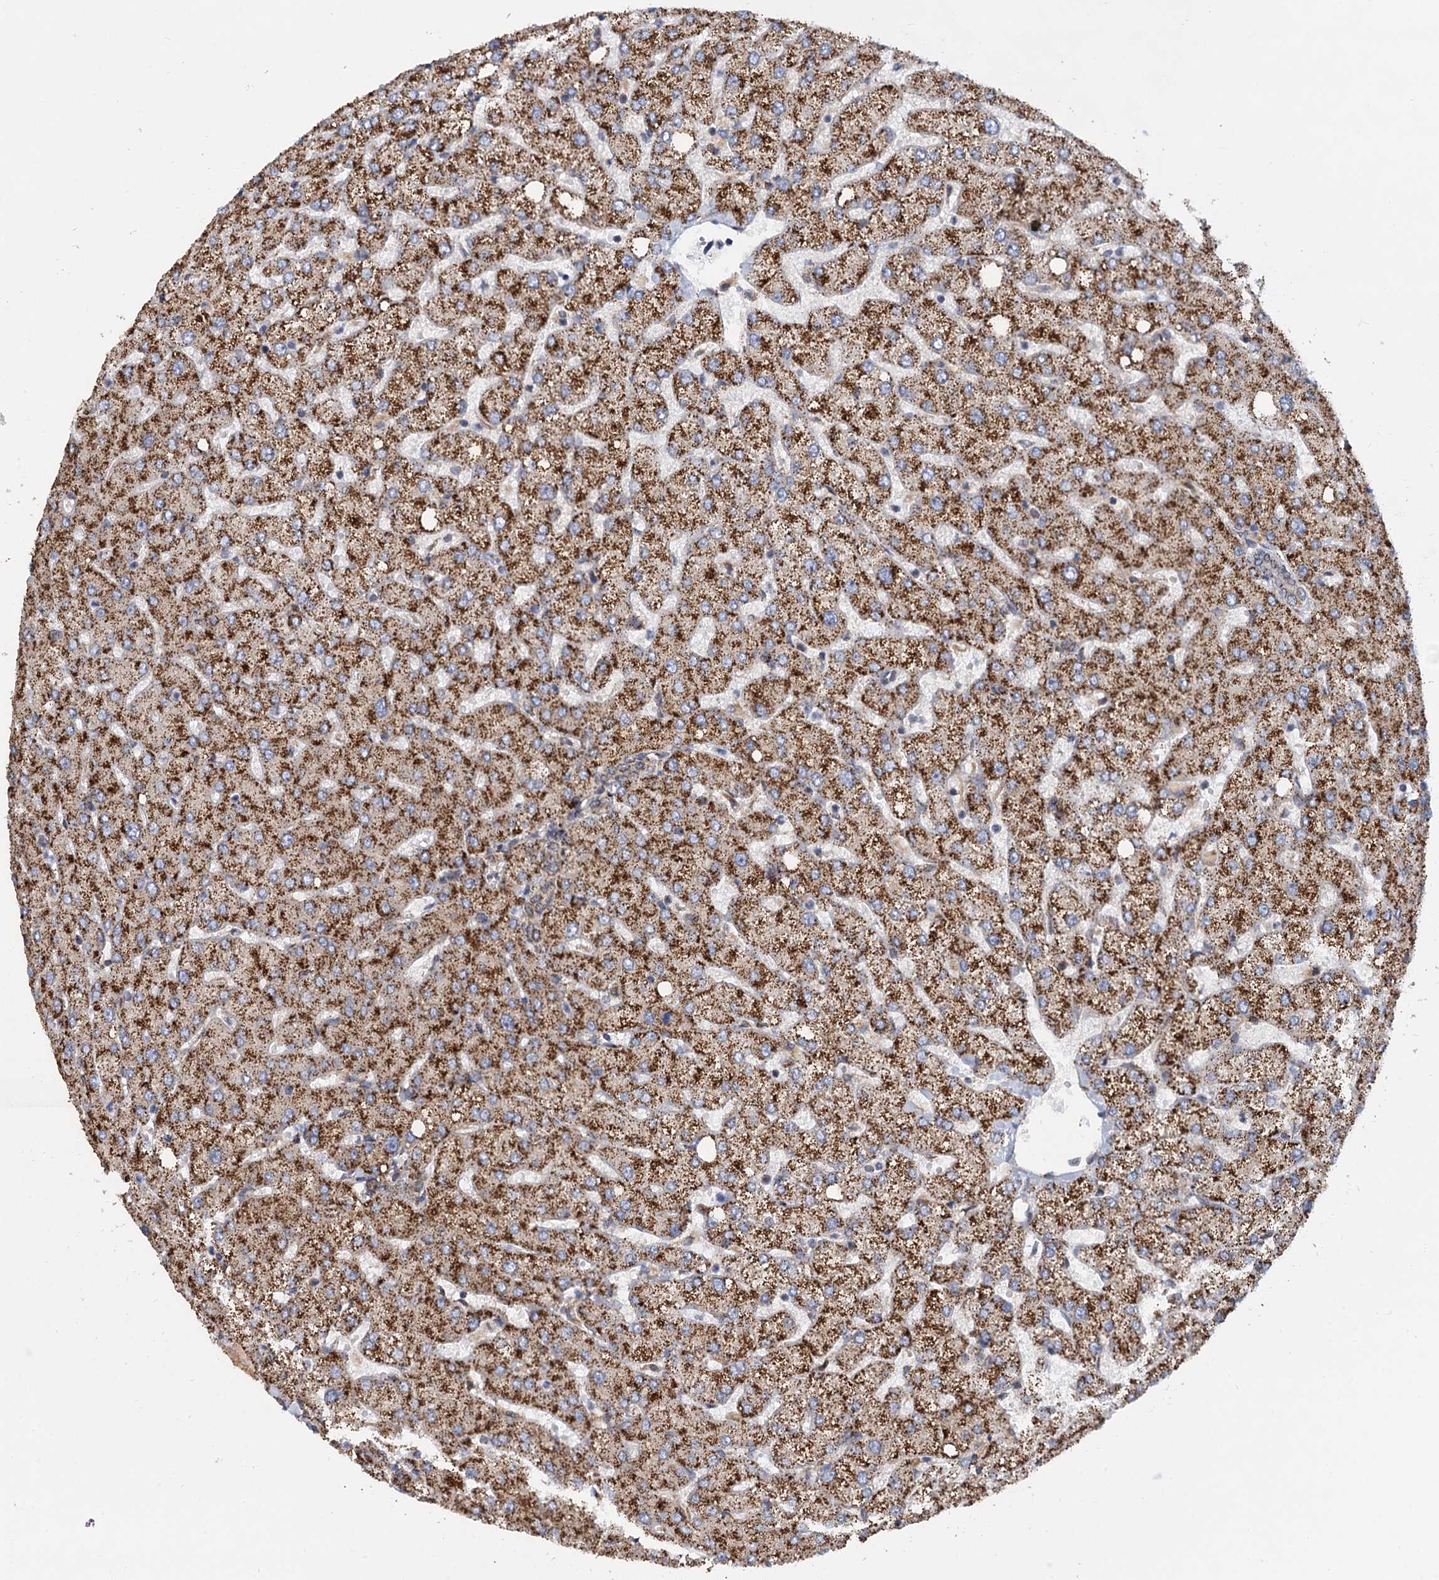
{"staining": {"intensity": "moderate", "quantity": "25%-75%", "location": "cytoplasmic/membranous"}, "tissue": "liver", "cell_type": "Cholangiocytes", "image_type": "normal", "snomed": [{"axis": "morphology", "description": "Normal tissue, NOS"}, {"axis": "topography", "description": "Liver"}], "caption": "High-power microscopy captured an immunohistochemistry (IHC) micrograph of benign liver, revealing moderate cytoplasmic/membranous positivity in approximately 25%-75% of cholangiocytes.", "gene": "SUPT20H", "patient": {"sex": "female", "age": 54}}